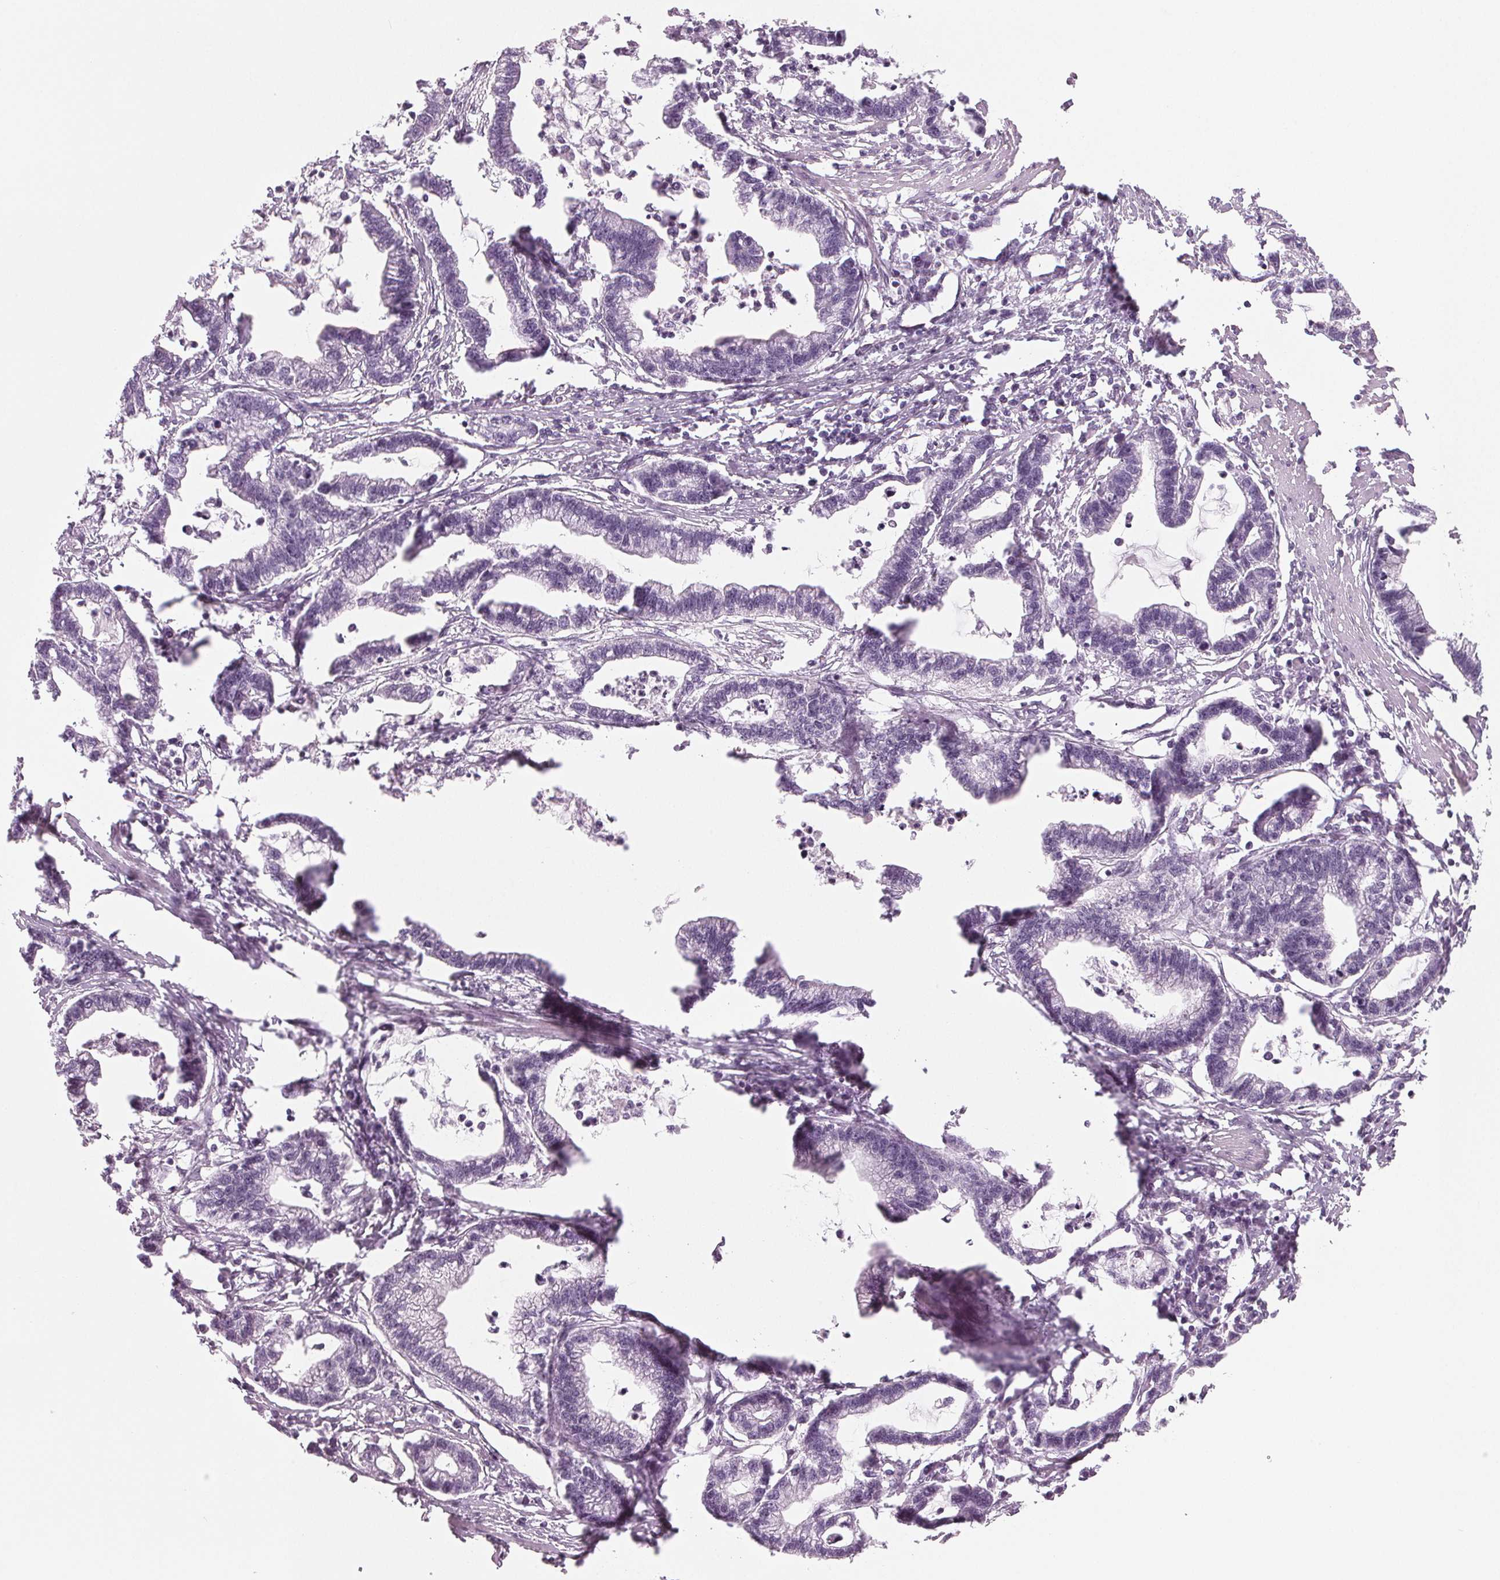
{"staining": {"intensity": "negative", "quantity": "none", "location": "none"}, "tissue": "stomach cancer", "cell_type": "Tumor cells", "image_type": "cancer", "snomed": [{"axis": "morphology", "description": "Adenocarcinoma, NOS"}, {"axis": "topography", "description": "Stomach"}], "caption": "An immunohistochemistry histopathology image of stomach cancer is shown. There is no staining in tumor cells of stomach cancer.", "gene": "IGF2BP1", "patient": {"sex": "male", "age": 83}}